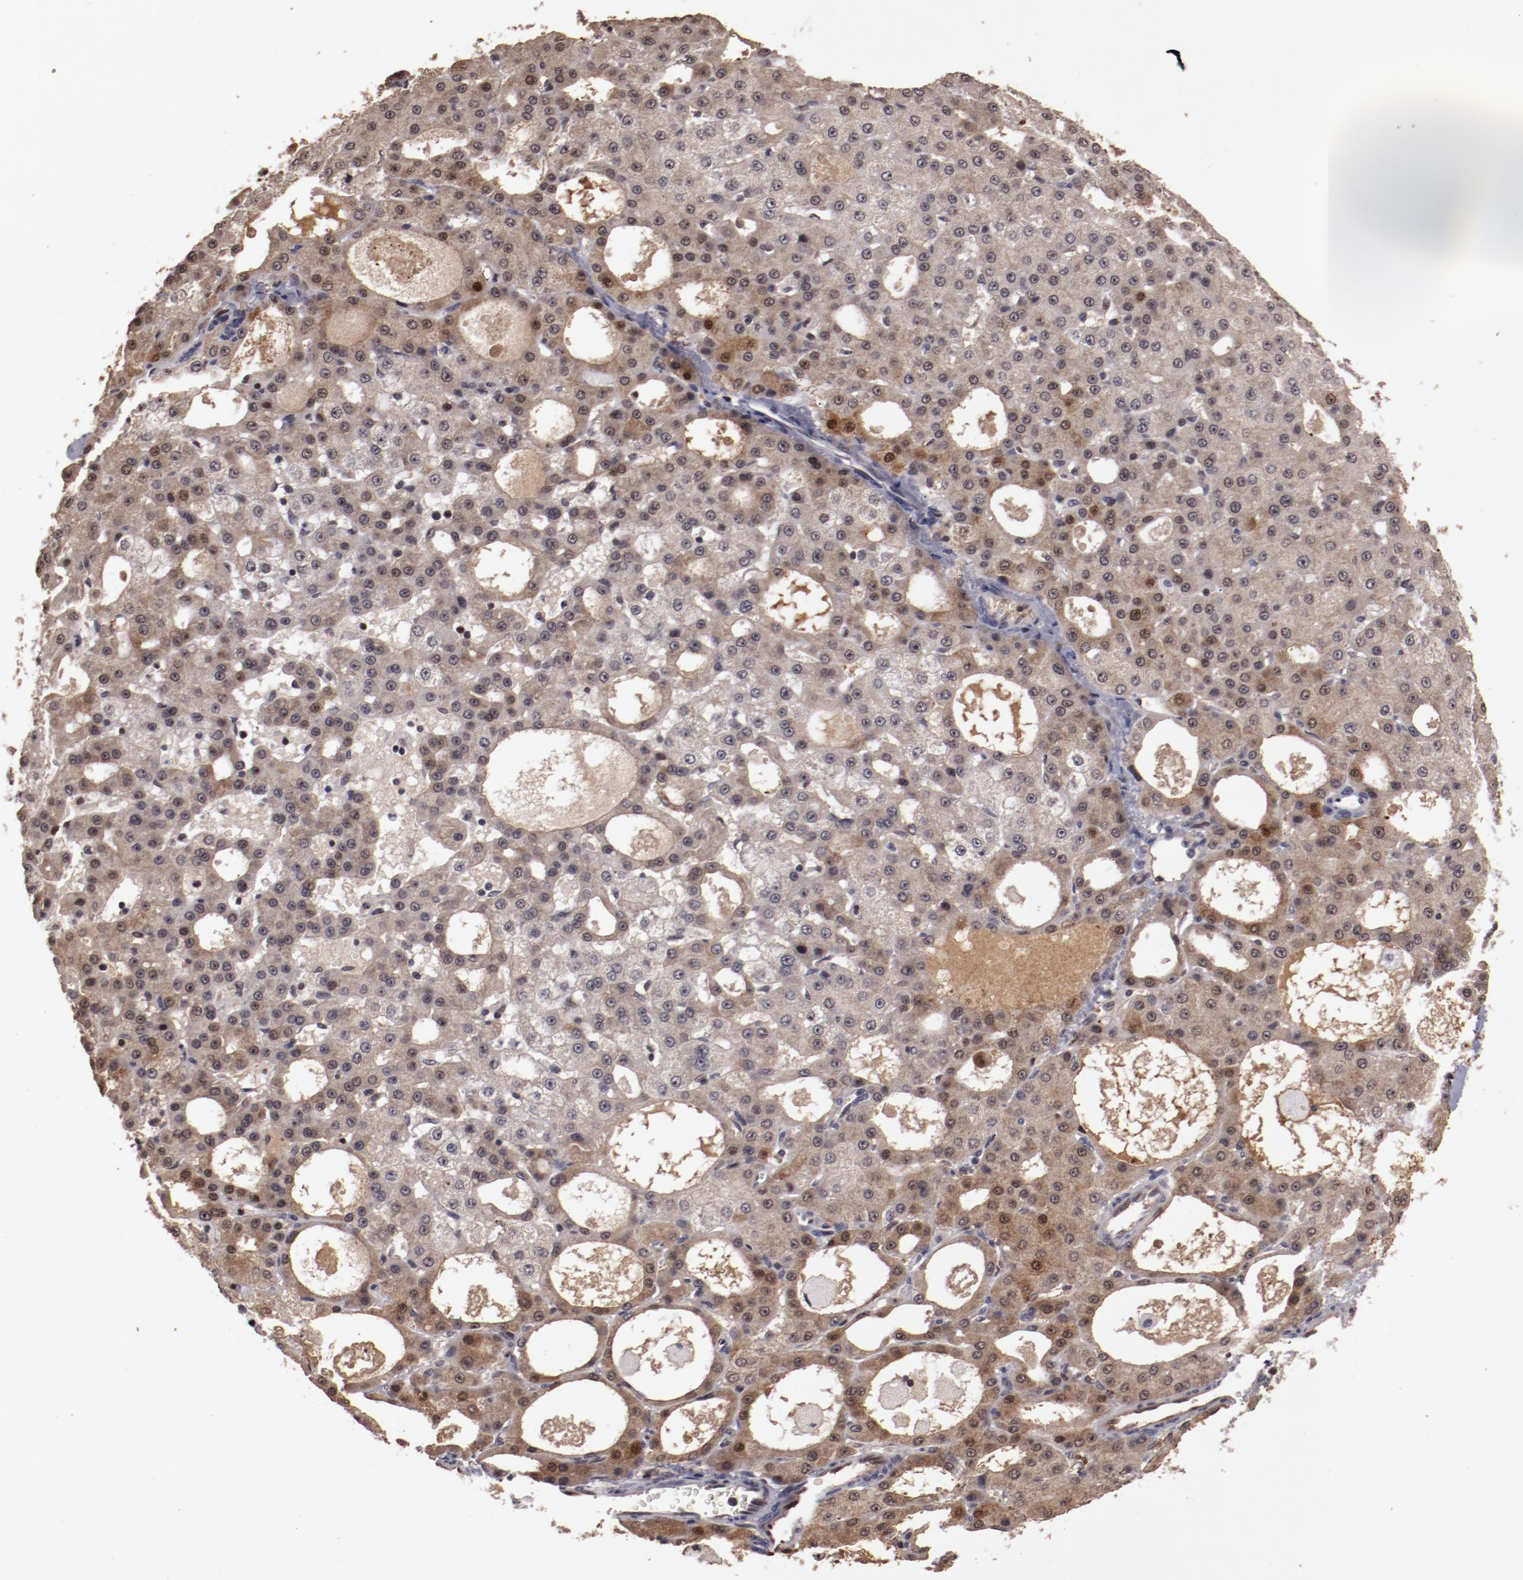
{"staining": {"intensity": "weak", "quantity": ">75%", "location": "cytoplasmic/membranous,nuclear"}, "tissue": "liver cancer", "cell_type": "Tumor cells", "image_type": "cancer", "snomed": [{"axis": "morphology", "description": "Carcinoma, Hepatocellular, NOS"}, {"axis": "topography", "description": "Liver"}], "caption": "A histopathology image of human liver hepatocellular carcinoma stained for a protein reveals weak cytoplasmic/membranous and nuclear brown staining in tumor cells.", "gene": "DDX24", "patient": {"sex": "male", "age": 47}}